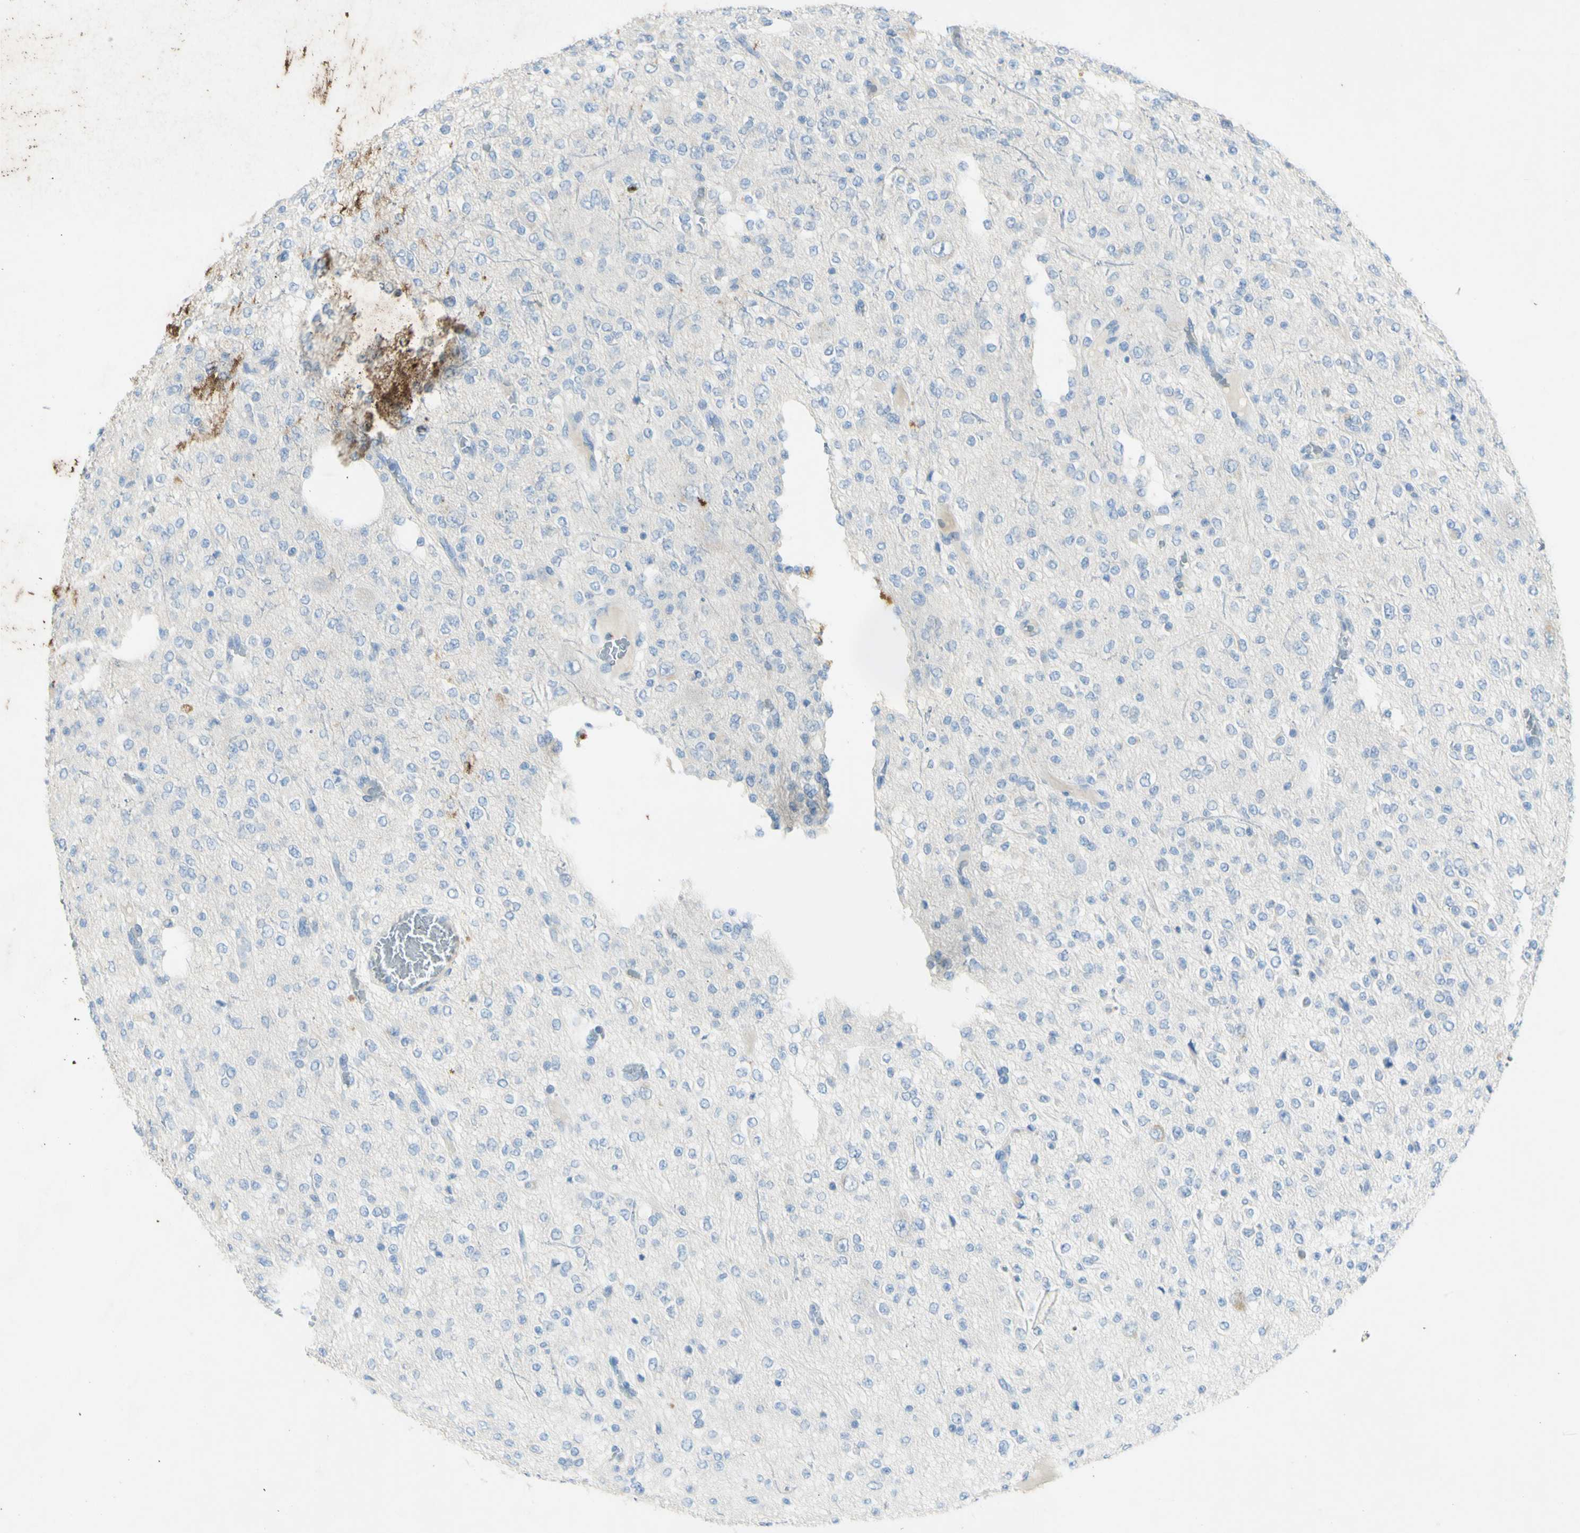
{"staining": {"intensity": "negative", "quantity": "none", "location": "none"}, "tissue": "glioma", "cell_type": "Tumor cells", "image_type": "cancer", "snomed": [{"axis": "morphology", "description": "Glioma, malignant, Low grade"}, {"axis": "topography", "description": "Brain"}], "caption": "IHC image of human malignant glioma (low-grade) stained for a protein (brown), which demonstrates no staining in tumor cells. (DAB (3,3'-diaminobenzidine) immunohistochemistry (IHC), high magnification).", "gene": "GDF15", "patient": {"sex": "male", "age": 38}}